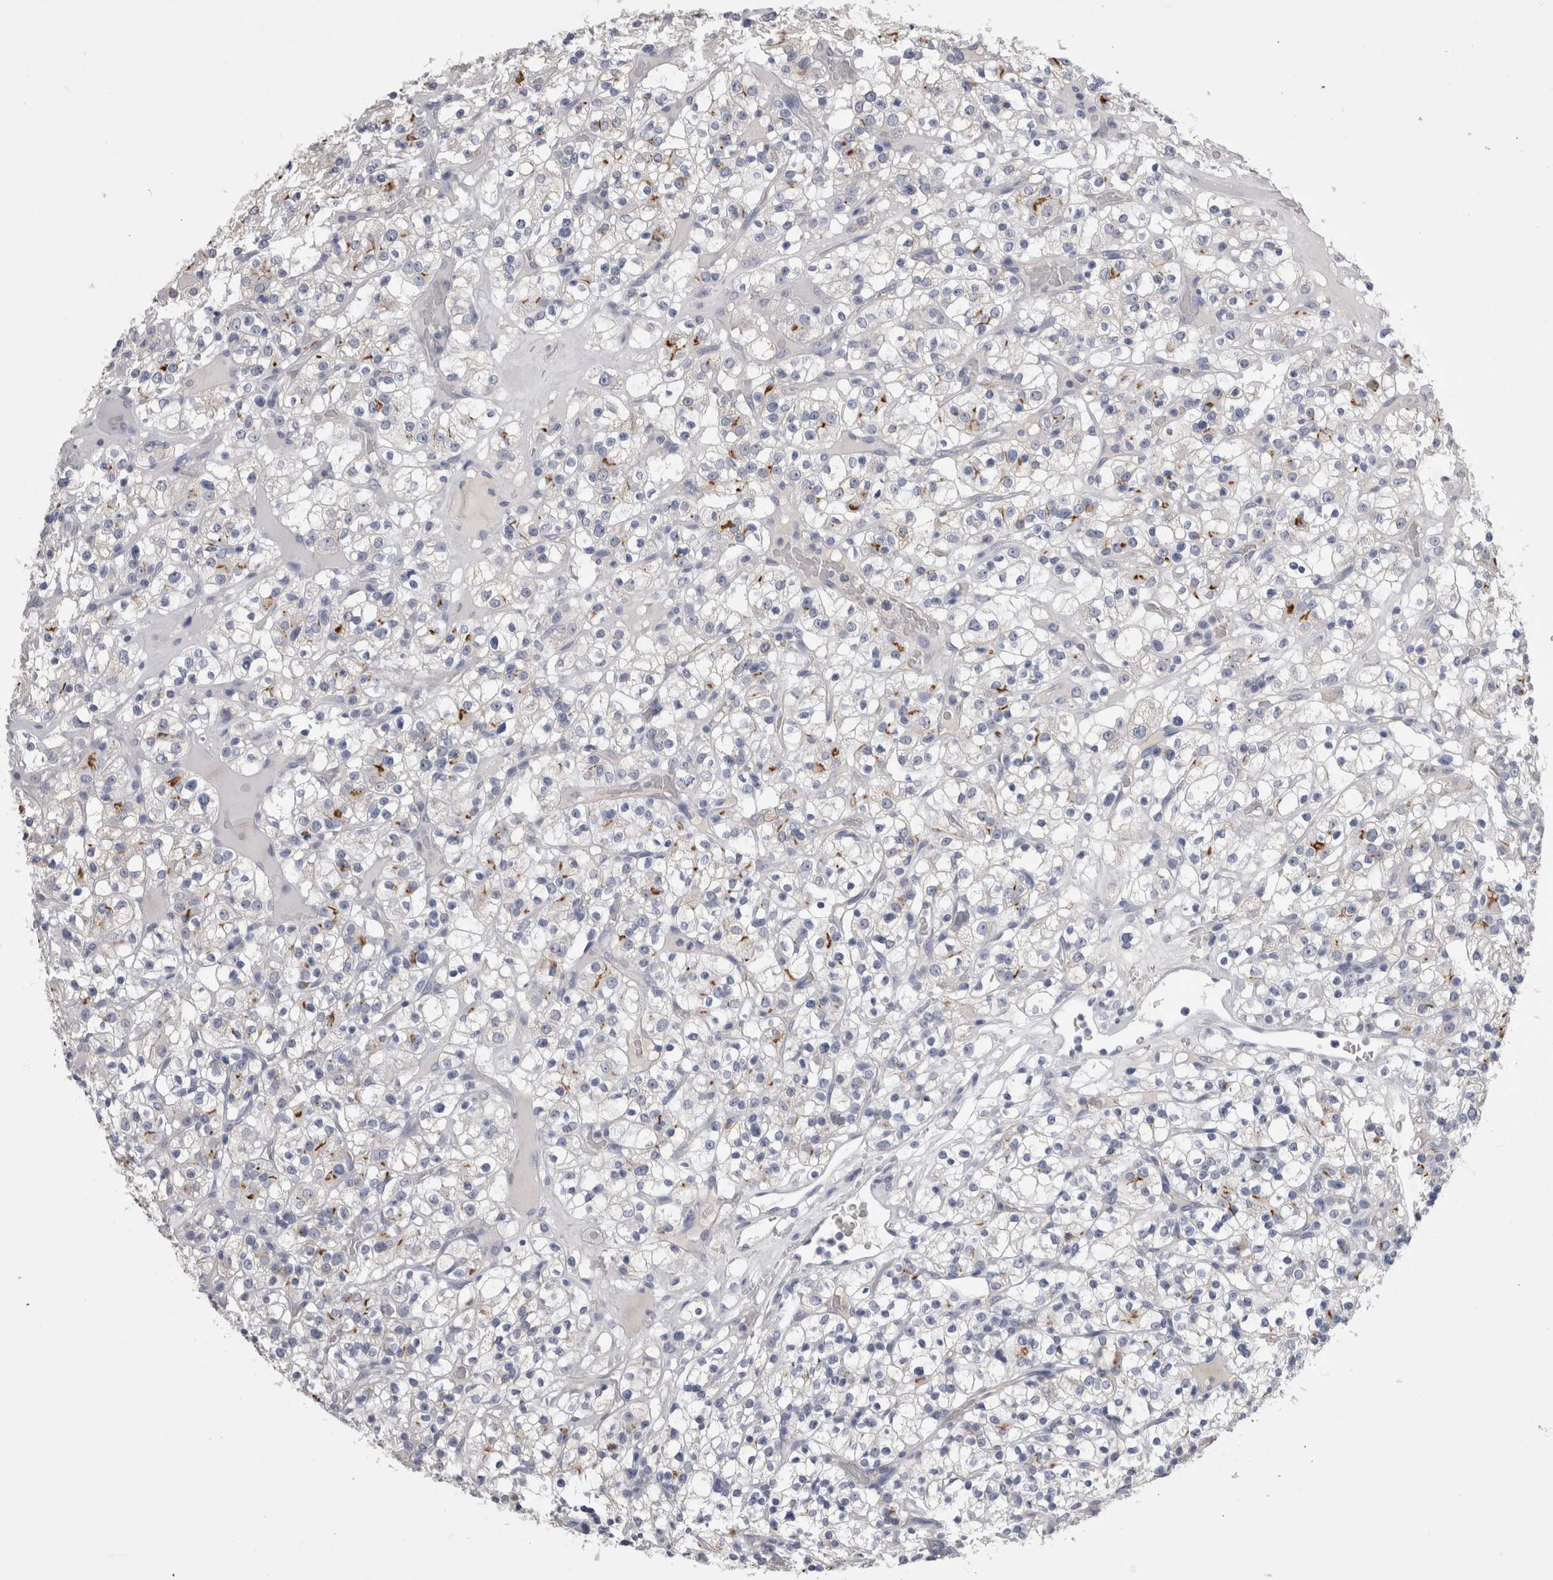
{"staining": {"intensity": "negative", "quantity": "none", "location": "none"}, "tissue": "renal cancer", "cell_type": "Tumor cells", "image_type": "cancer", "snomed": [{"axis": "morphology", "description": "Normal tissue, NOS"}, {"axis": "morphology", "description": "Adenocarcinoma, NOS"}, {"axis": "topography", "description": "Kidney"}], "caption": "Adenocarcinoma (renal) was stained to show a protein in brown. There is no significant expression in tumor cells.", "gene": "CDHR5", "patient": {"sex": "female", "age": 72}}